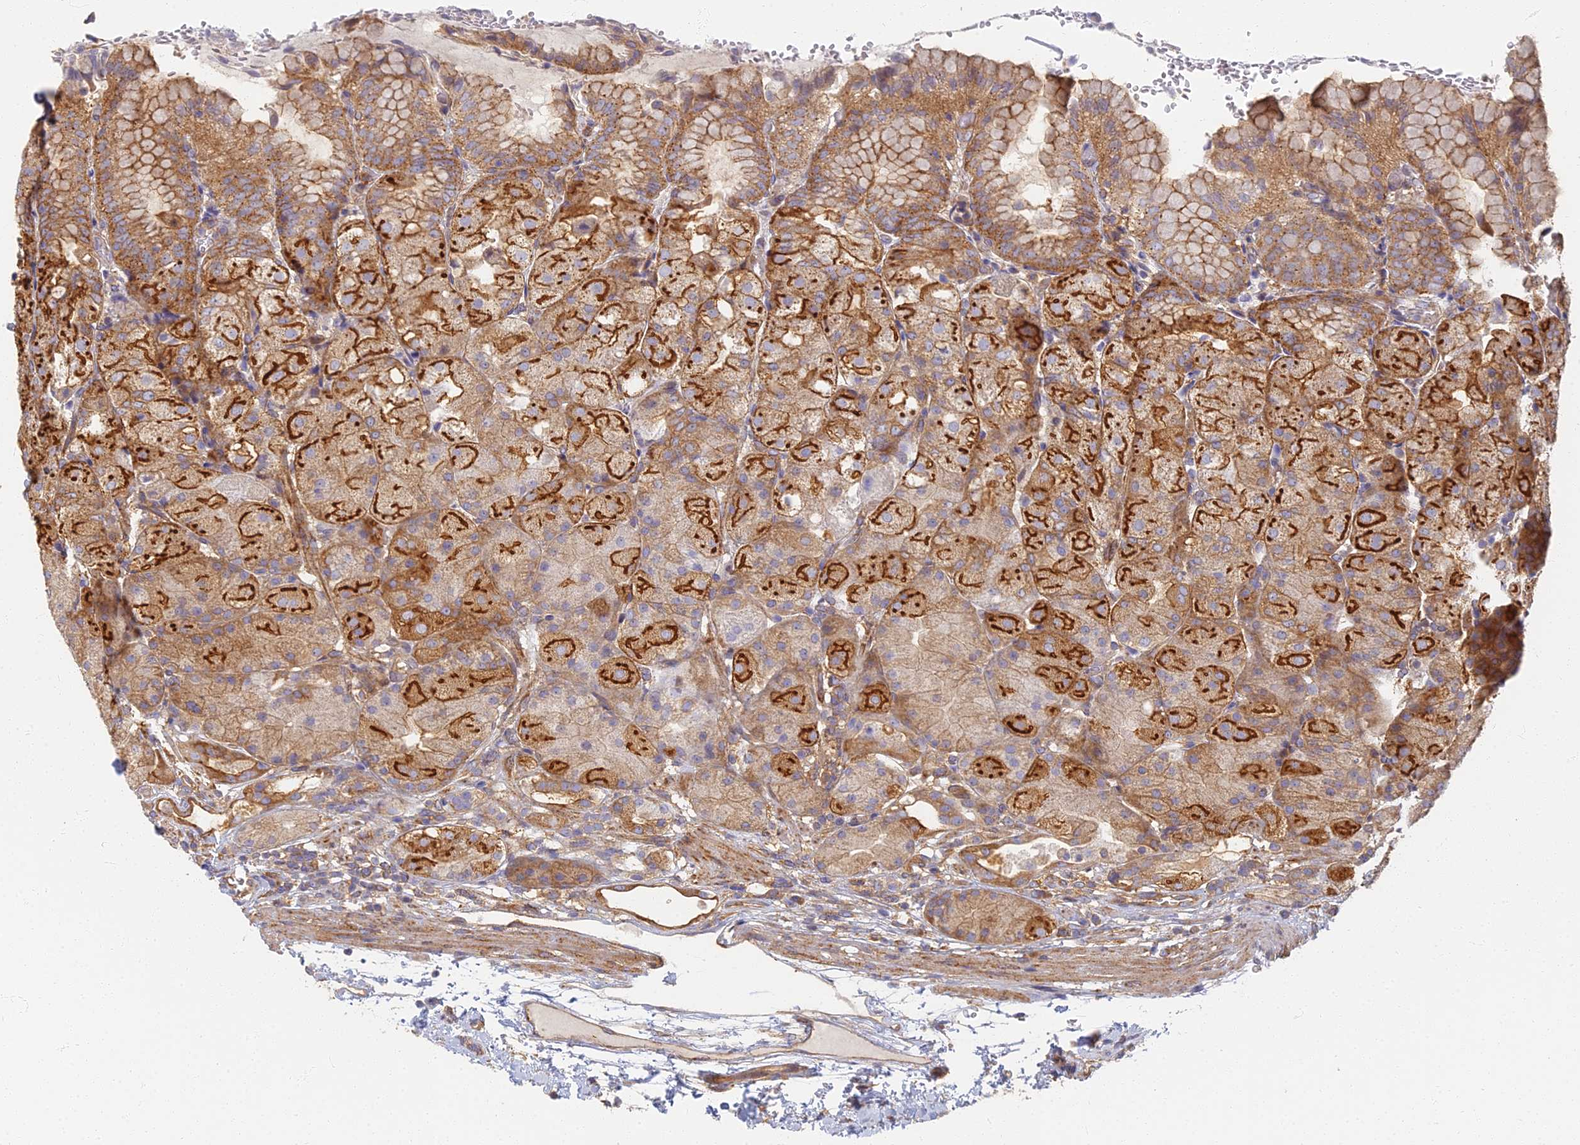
{"staining": {"intensity": "strong", "quantity": ">75%", "location": "cytoplasmic/membranous"}, "tissue": "stomach", "cell_type": "Glandular cells", "image_type": "normal", "snomed": [{"axis": "morphology", "description": "Normal tissue, NOS"}, {"axis": "topography", "description": "Stomach, upper"}, {"axis": "topography", "description": "Stomach, lower"}], "caption": "Immunohistochemical staining of normal stomach reveals strong cytoplasmic/membranous protein staining in about >75% of glandular cells.", "gene": "RBSN", "patient": {"sex": "male", "age": 62}}